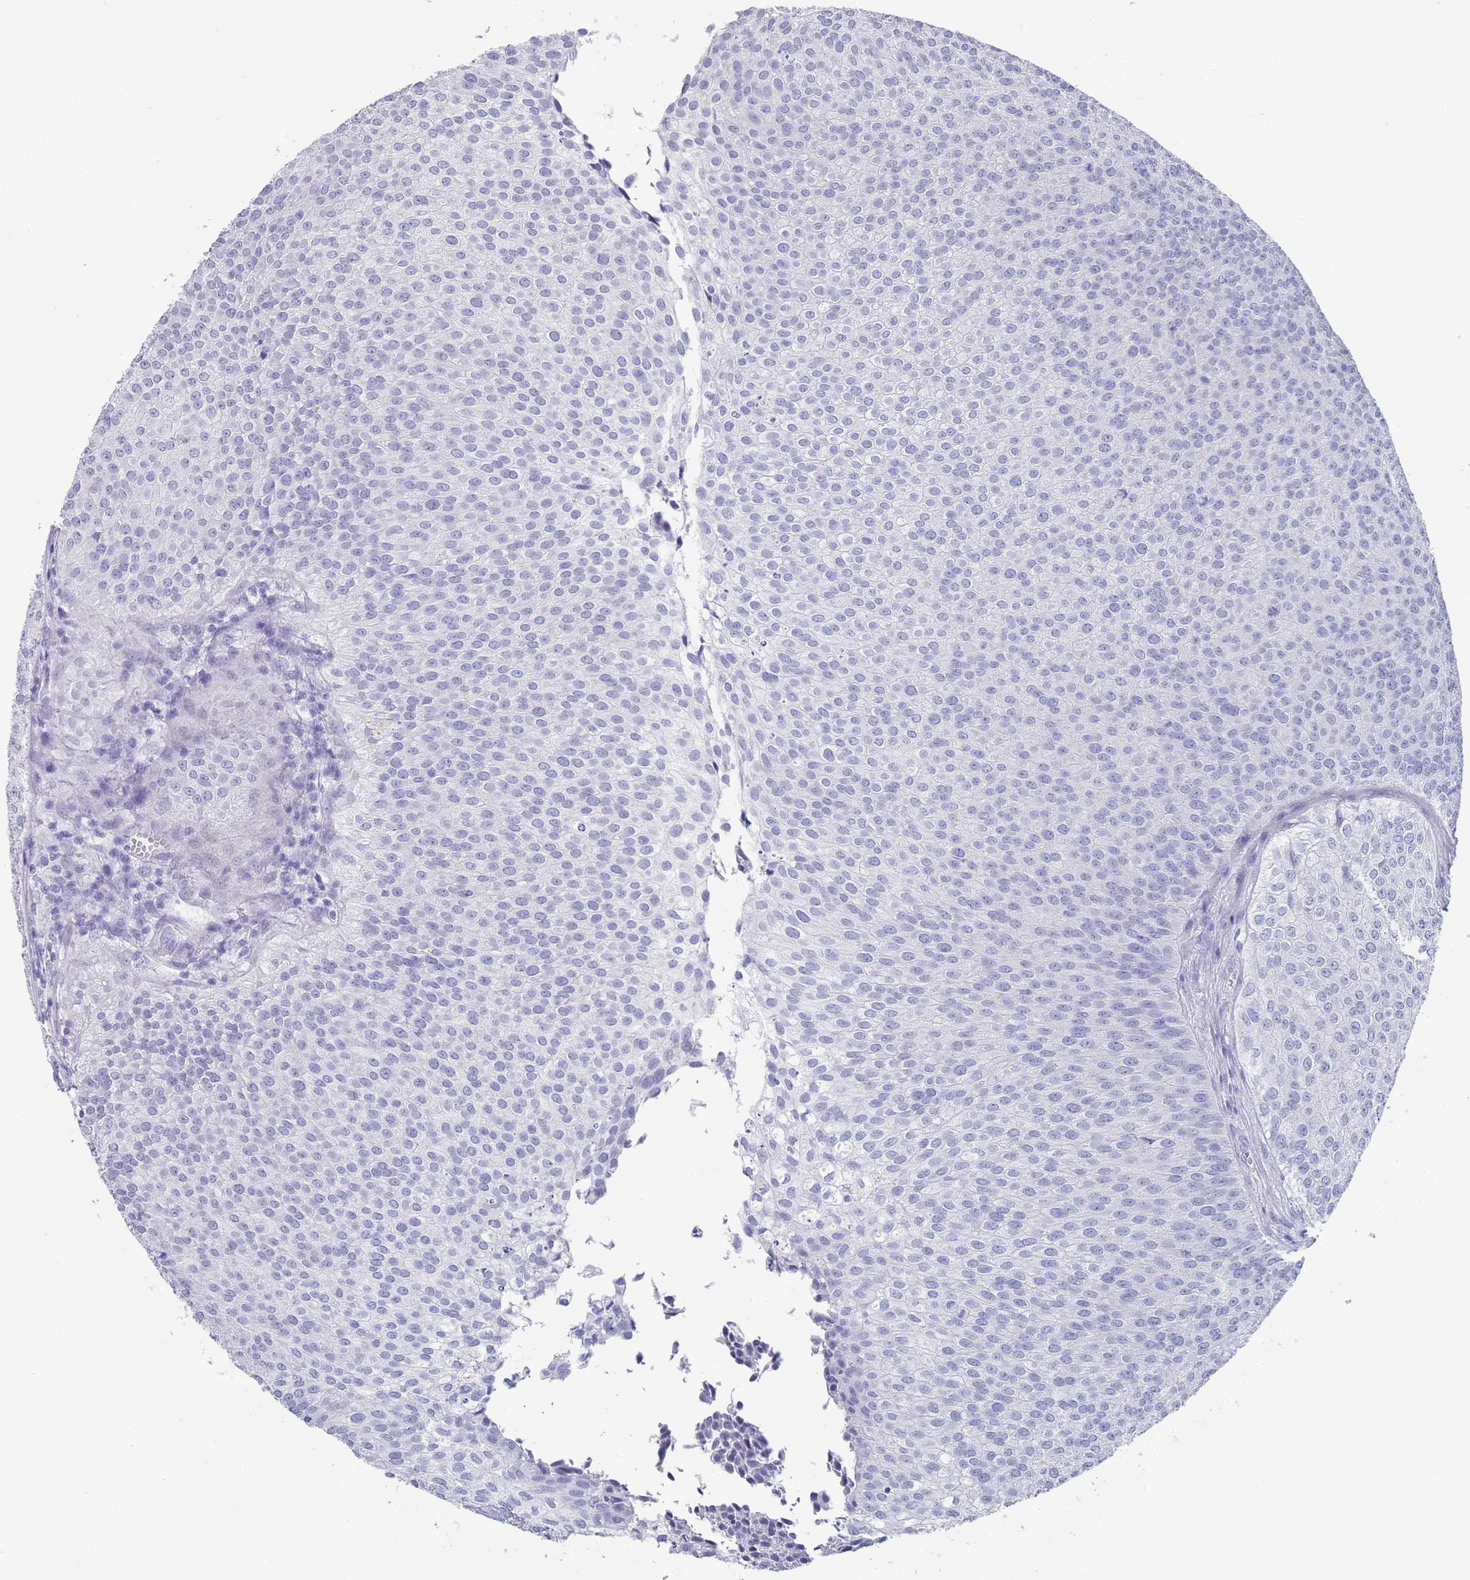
{"staining": {"intensity": "negative", "quantity": "none", "location": "none"}, "tissue": "urothelial cancer", "cell_type": "Tumor cells", "image_type": "cancer", "snomed": [{"axis": "morphology", "description": "Urothelial carcinoma, Low grade"}, {"axis": "topography", "description": "Urinary bladder"}], "caption": "A high-resolution micrograph shows IHC staining of urothelial cancer, which exhibits no significant expression in tumor cells. (Stains: DAB IHC with hematoxylin counter stain, Microscopy: brightfield microscopy at high magnification).", "gene": "RAB2B", "patient": {"sex": "male", "age": 84}}